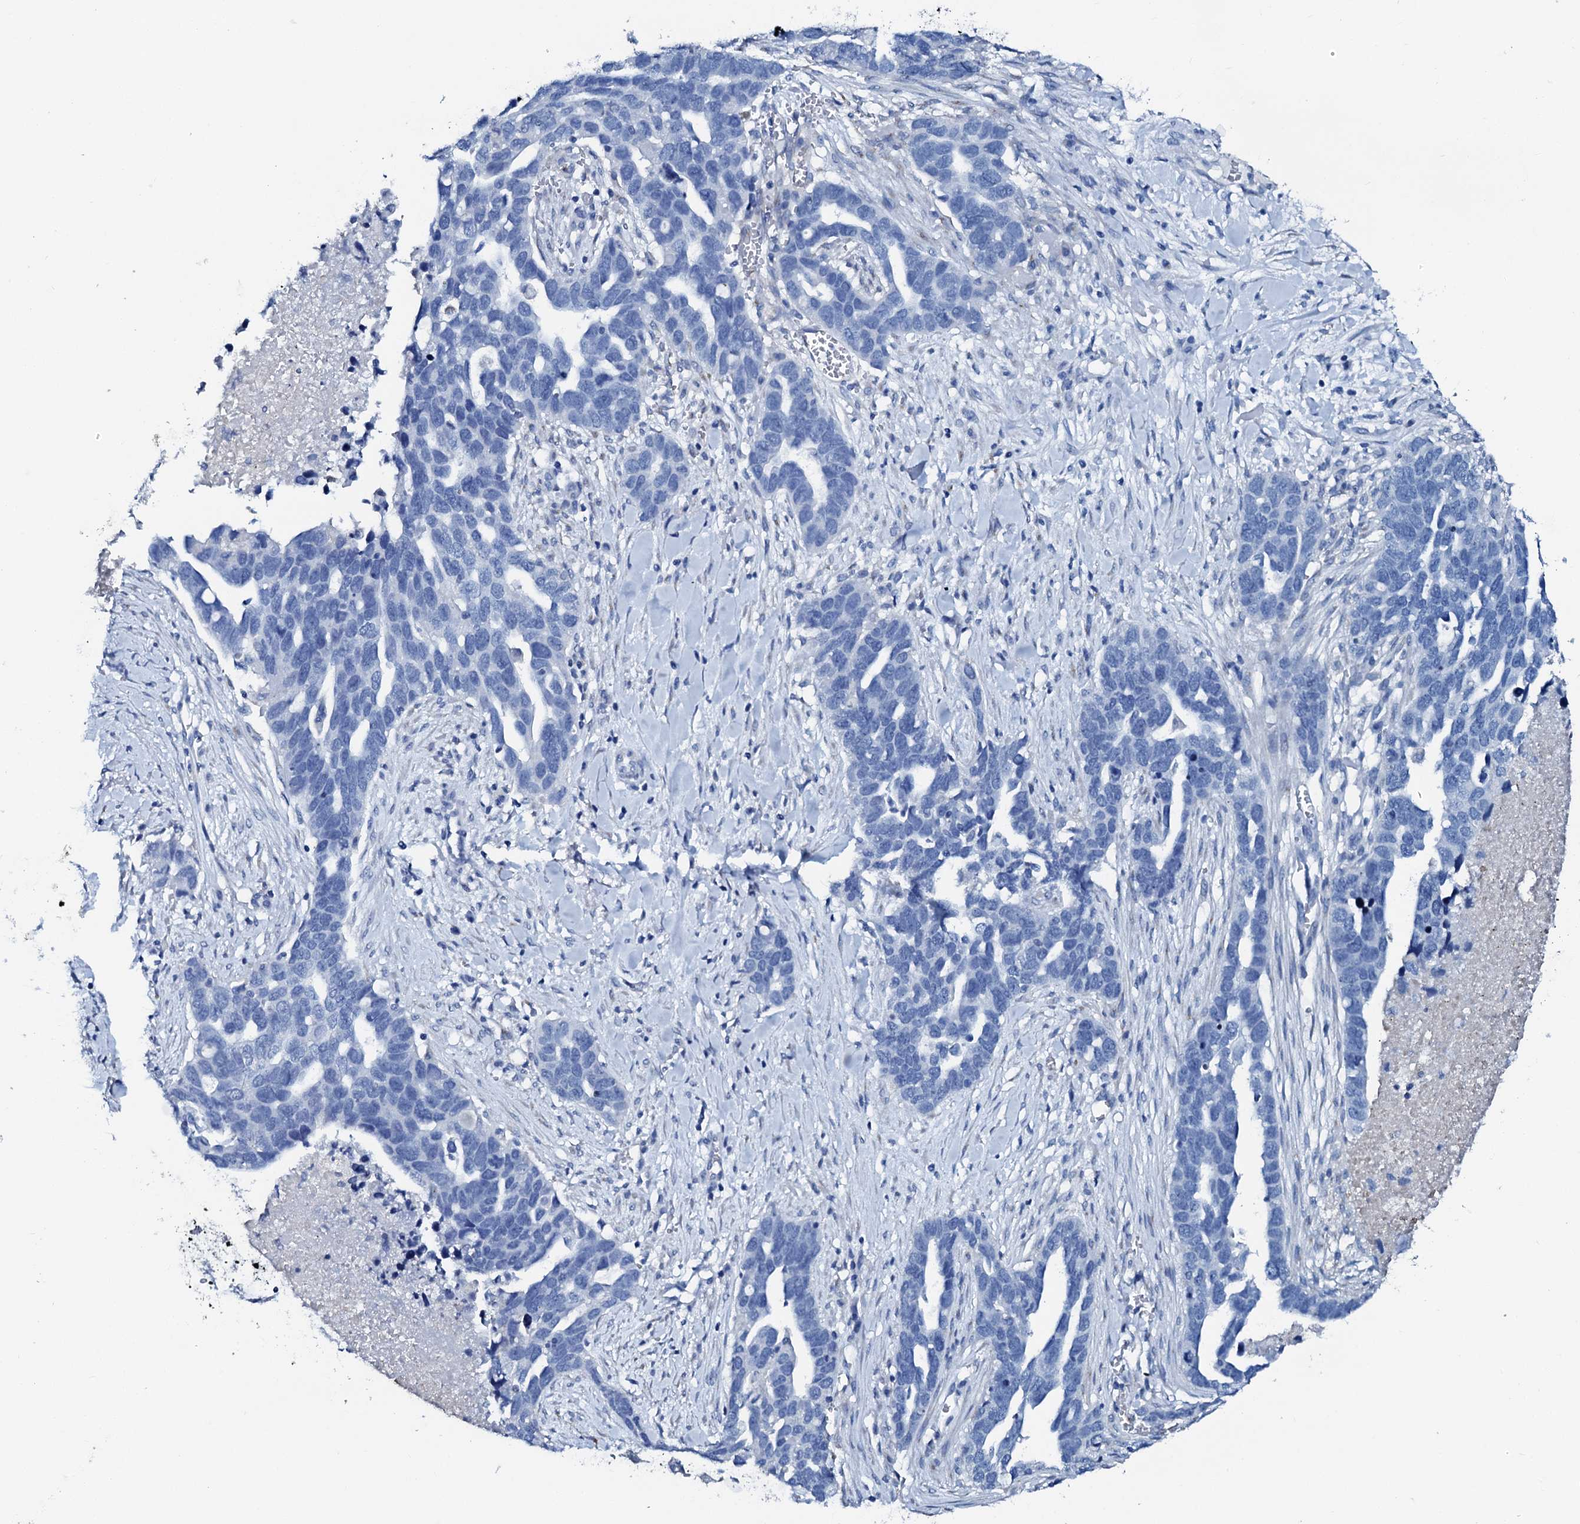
{"staining": {"intensity": "negative", "quantity": "none", "location": "none"}, "tissue": "ovarian cancer", "cell_type": "Tumor cells", "image_type": "cancer", "snomed": [{"axis": "morphology", "description": "Cystadenocarcinoma, serous, NOS"}, {"axis": "topography", "description": "Ovary"}], "caption": "A high-resolution photomicrograph shows IHC staining of ovarian cancer (serous cystadenocarcinoma), which shows no significant expression in tumor cells. (DAB (3,3'-diaminobenzidine) immunohistochemistry (IHC) visualized using brightfield microscopy, high magnification).", "gene": "AMER2", "patient": {"sex": "female", "age": 54}}